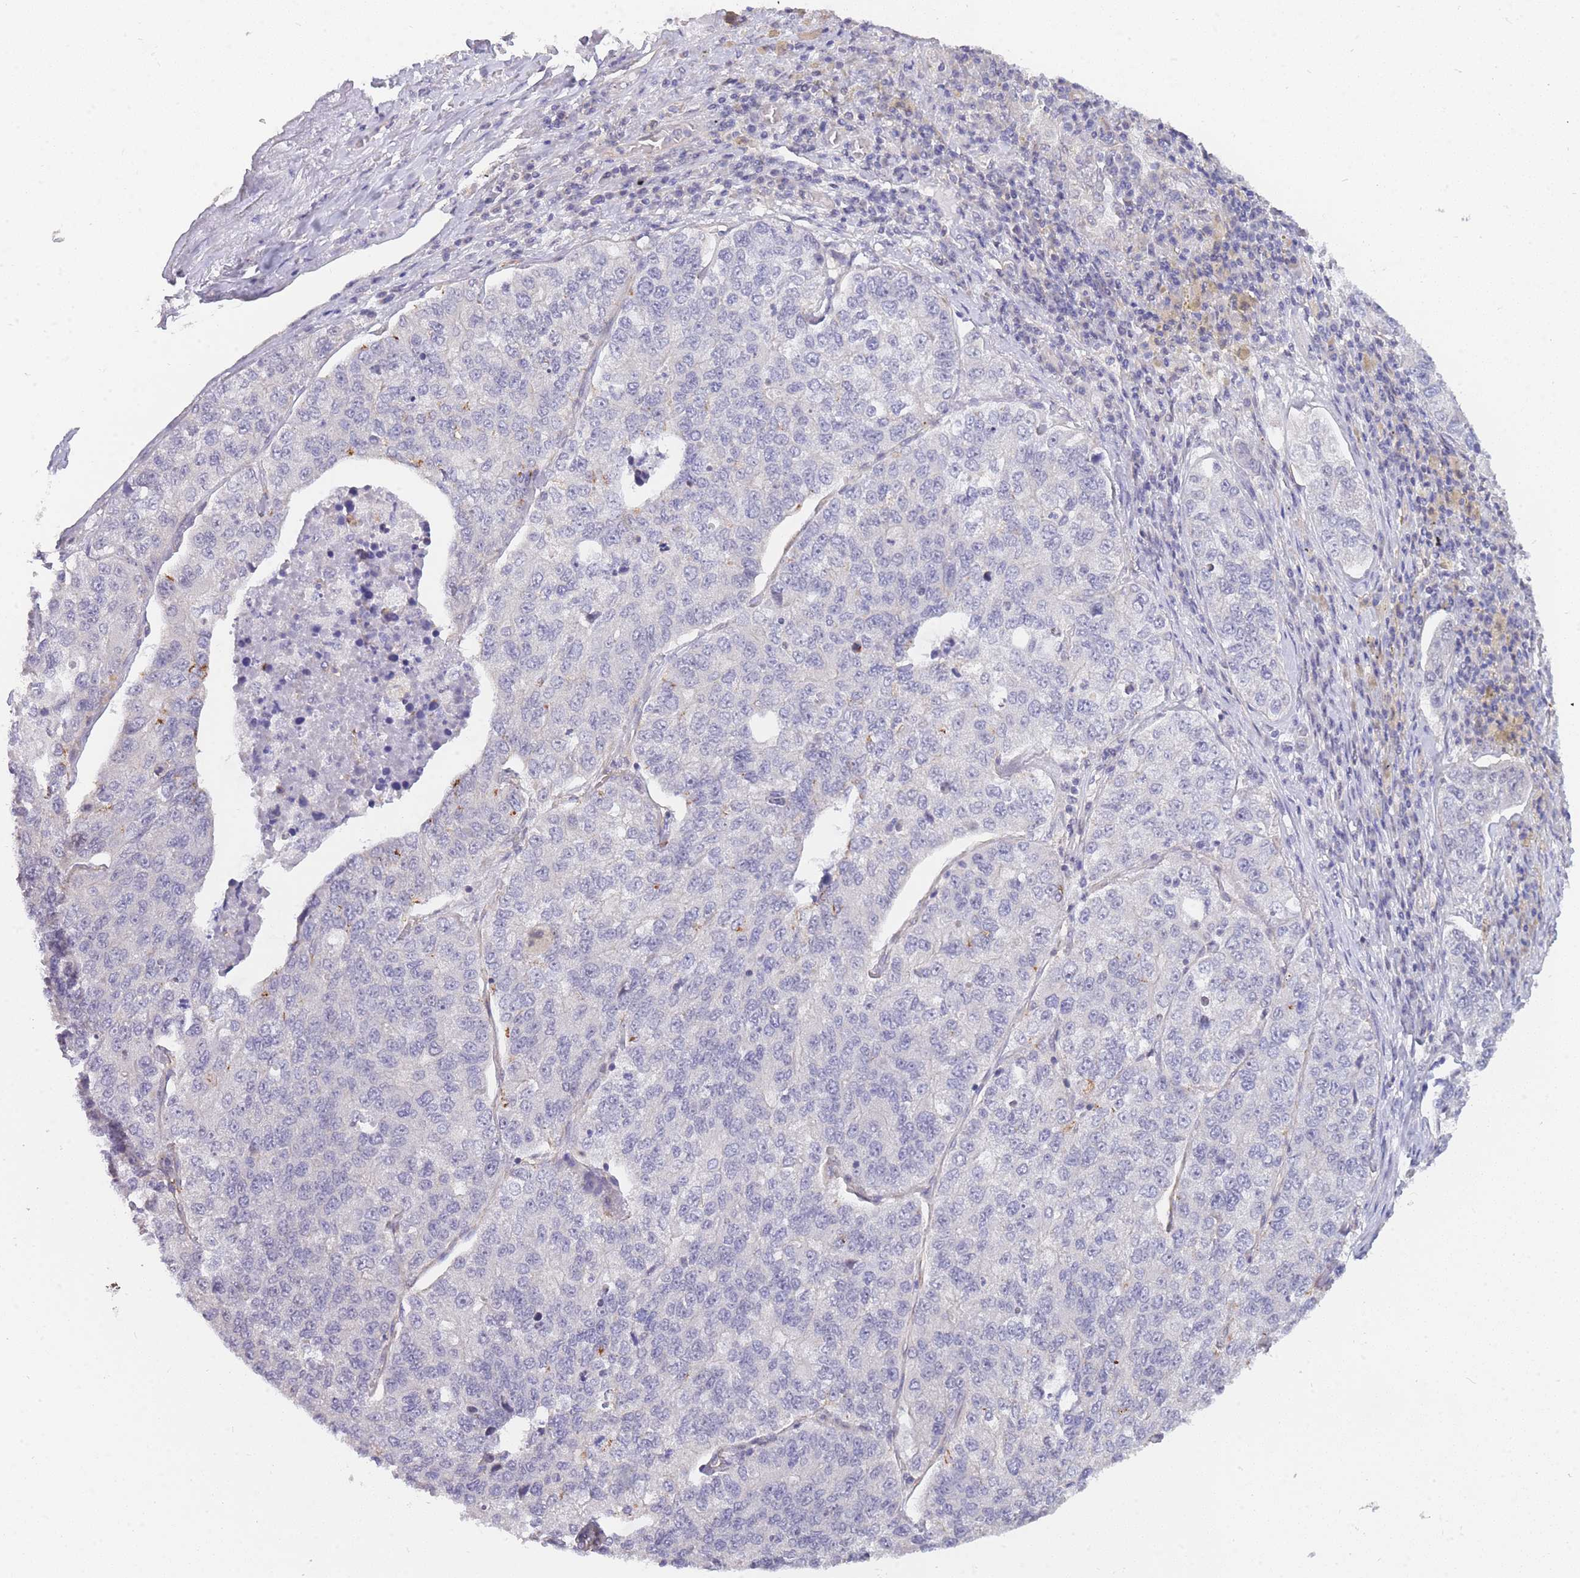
{"staining": {"intensity": "negative", "quantity": "none", "location": "none"}, "tissue": "lung cancer", "cell_type": "Tumor cells", "image_type": "cancer", "snomed": [{"axis": "morphology", "description": "Adenocarcinoma, NOS"}, {"axis": "topography", "description": "Lung"}], "caption": "High magnification brightfield microscopy of adenocarcinoma (lung) stained with DAB (brown) and counterstained with hematoxylin (blue): tumor cells show no significant staining.", "gene": "C19orf25", "patient": {"sex": "male", "age": 49}}